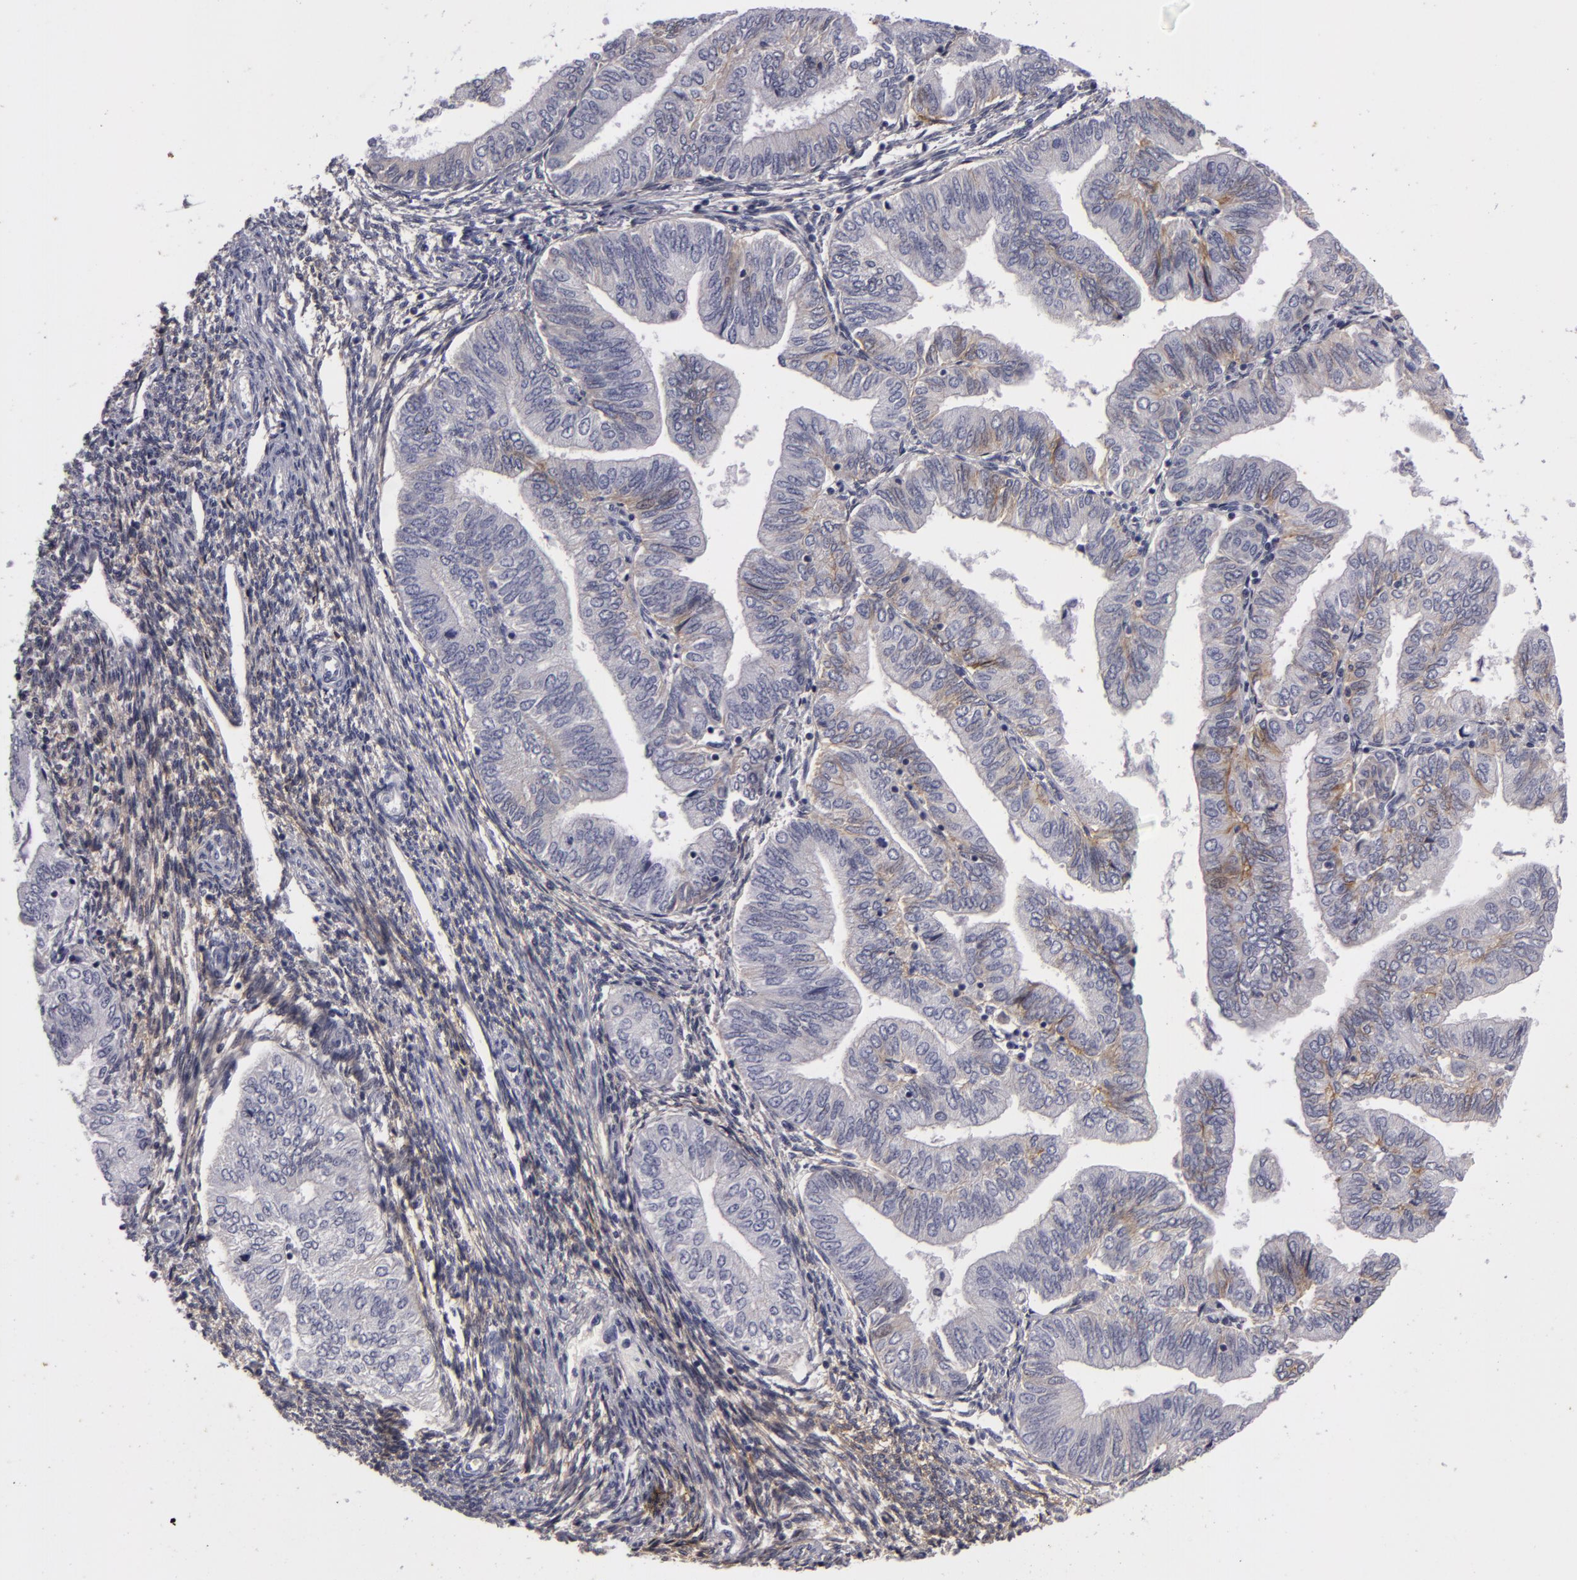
{"staining": {"intensity": "moderate", "quantity": "<25%", "location": "cytoplasmic/membranous"}, "tissue": "endometrial cancer", "cell_type": "Tumor cells", "image_type": "cancer", "snomed": [{"axis": "morphology", "description": "Adenocarcinoma, NOS"}, {"axis": "topography", "description": "Endometrium"}], "caption": "Immunohistochemistry (IHC) photomicrograph of endometrial adenocarcinoma stained for a protein (brown), which reveals low levels of moderate cytoplasmic/membranous expression in about <25% of tumor cells.", "gene": "NLGN4X", "patient": {"sex": "female", "age": 51}}